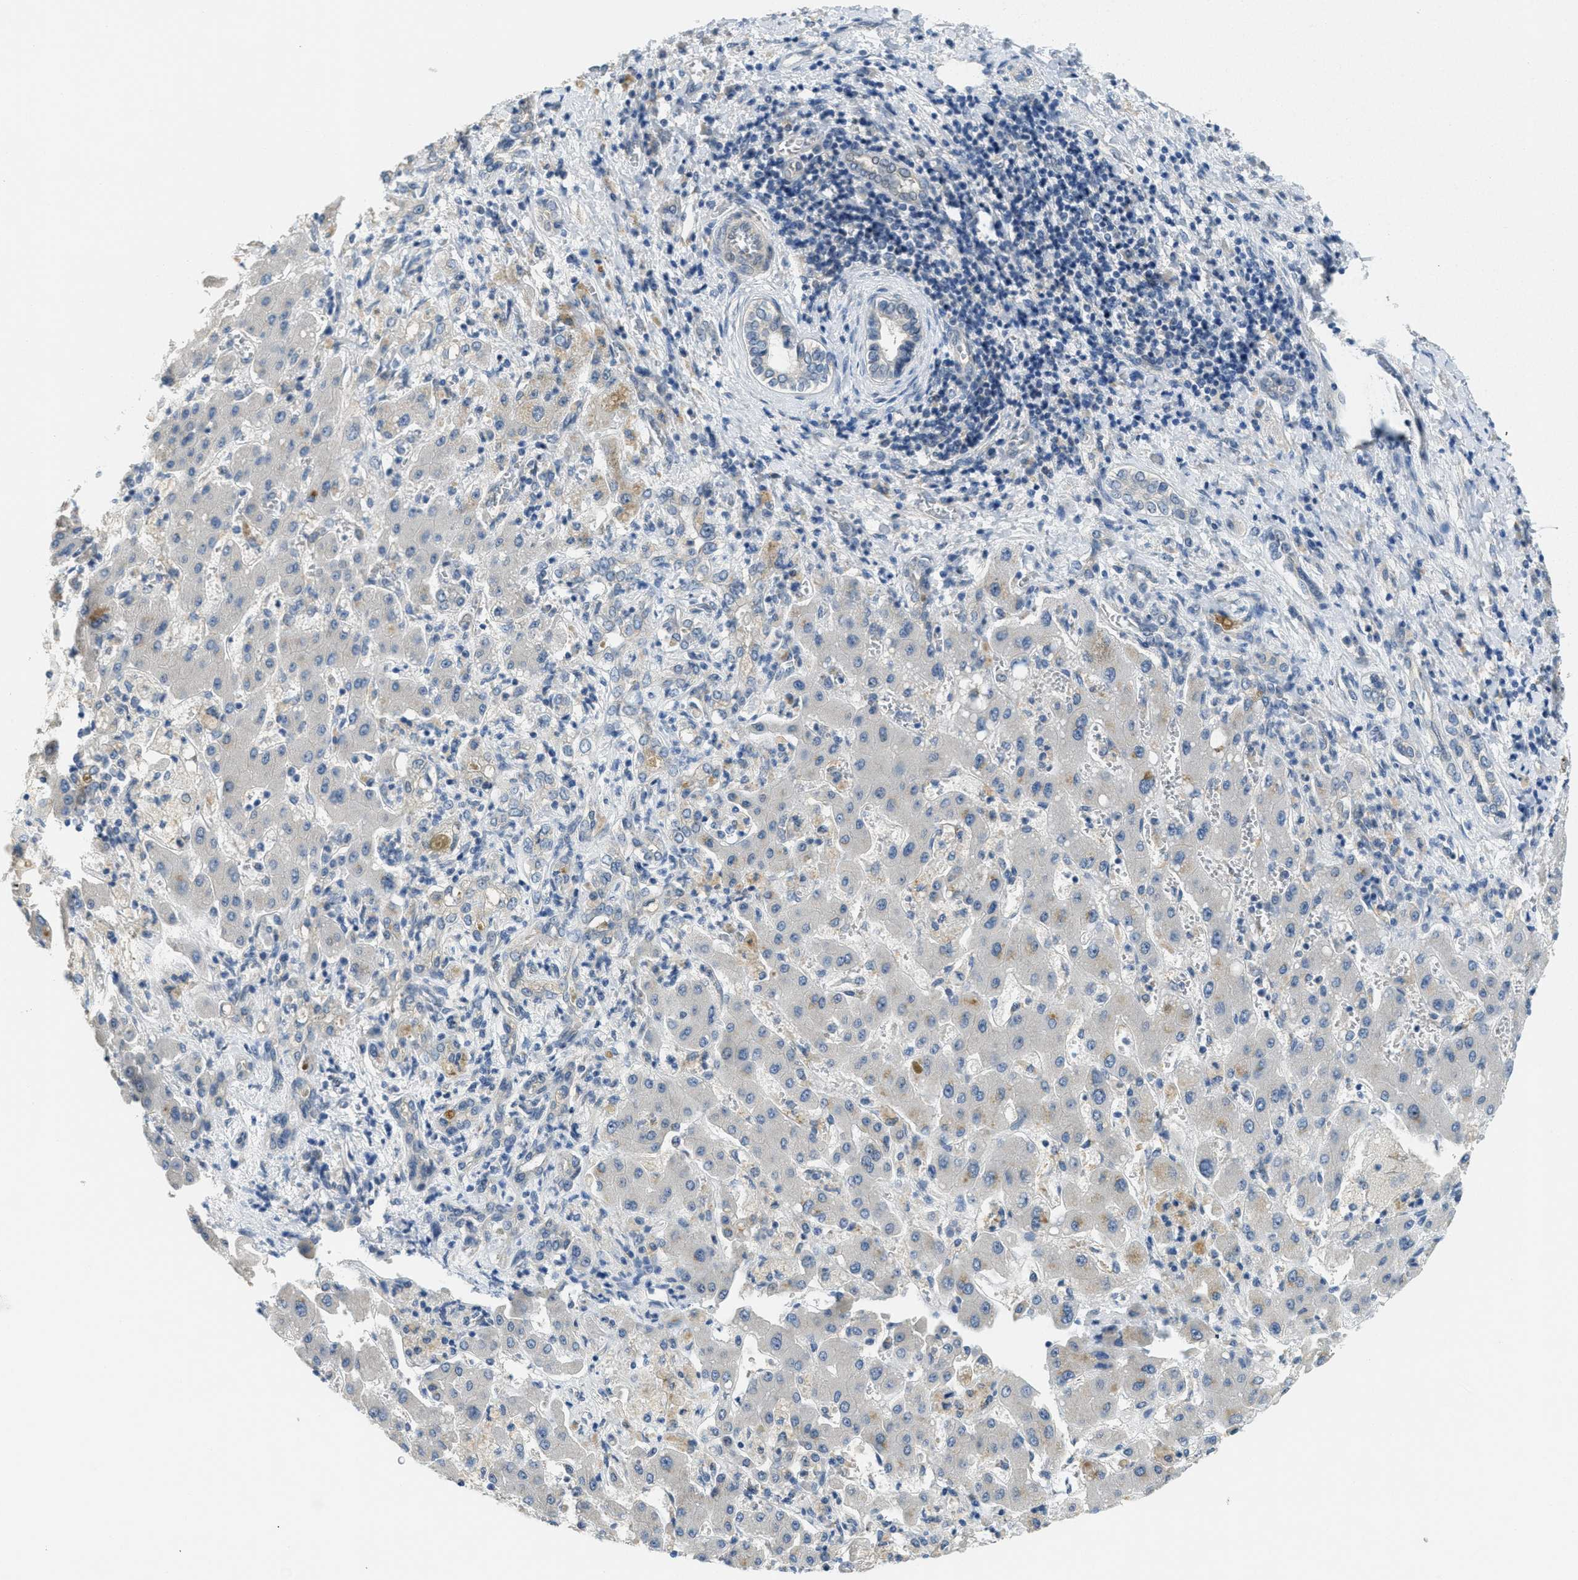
{"staining": {"intensity": "negative", "quantity": "none", "location": "none"}, "tissue": "liver cancer", "cell_type": "Tumor cells", "image_type": "cancer", "snomed": [{"axis": "morphology", "description": "Cholangiocarcinoma"}, {"axis": "topography", "description": "Liver"}], "caption": "High magnification brightfield microscopy of liver cancer stained with DAB (3,3'-diaminobenzidine) (brown) and counterstained with hematoxylin (blue): tumor cells show no significant expression.", "gene": "ZFYVE9", "patient": {"sex": "male", "age": 50}}